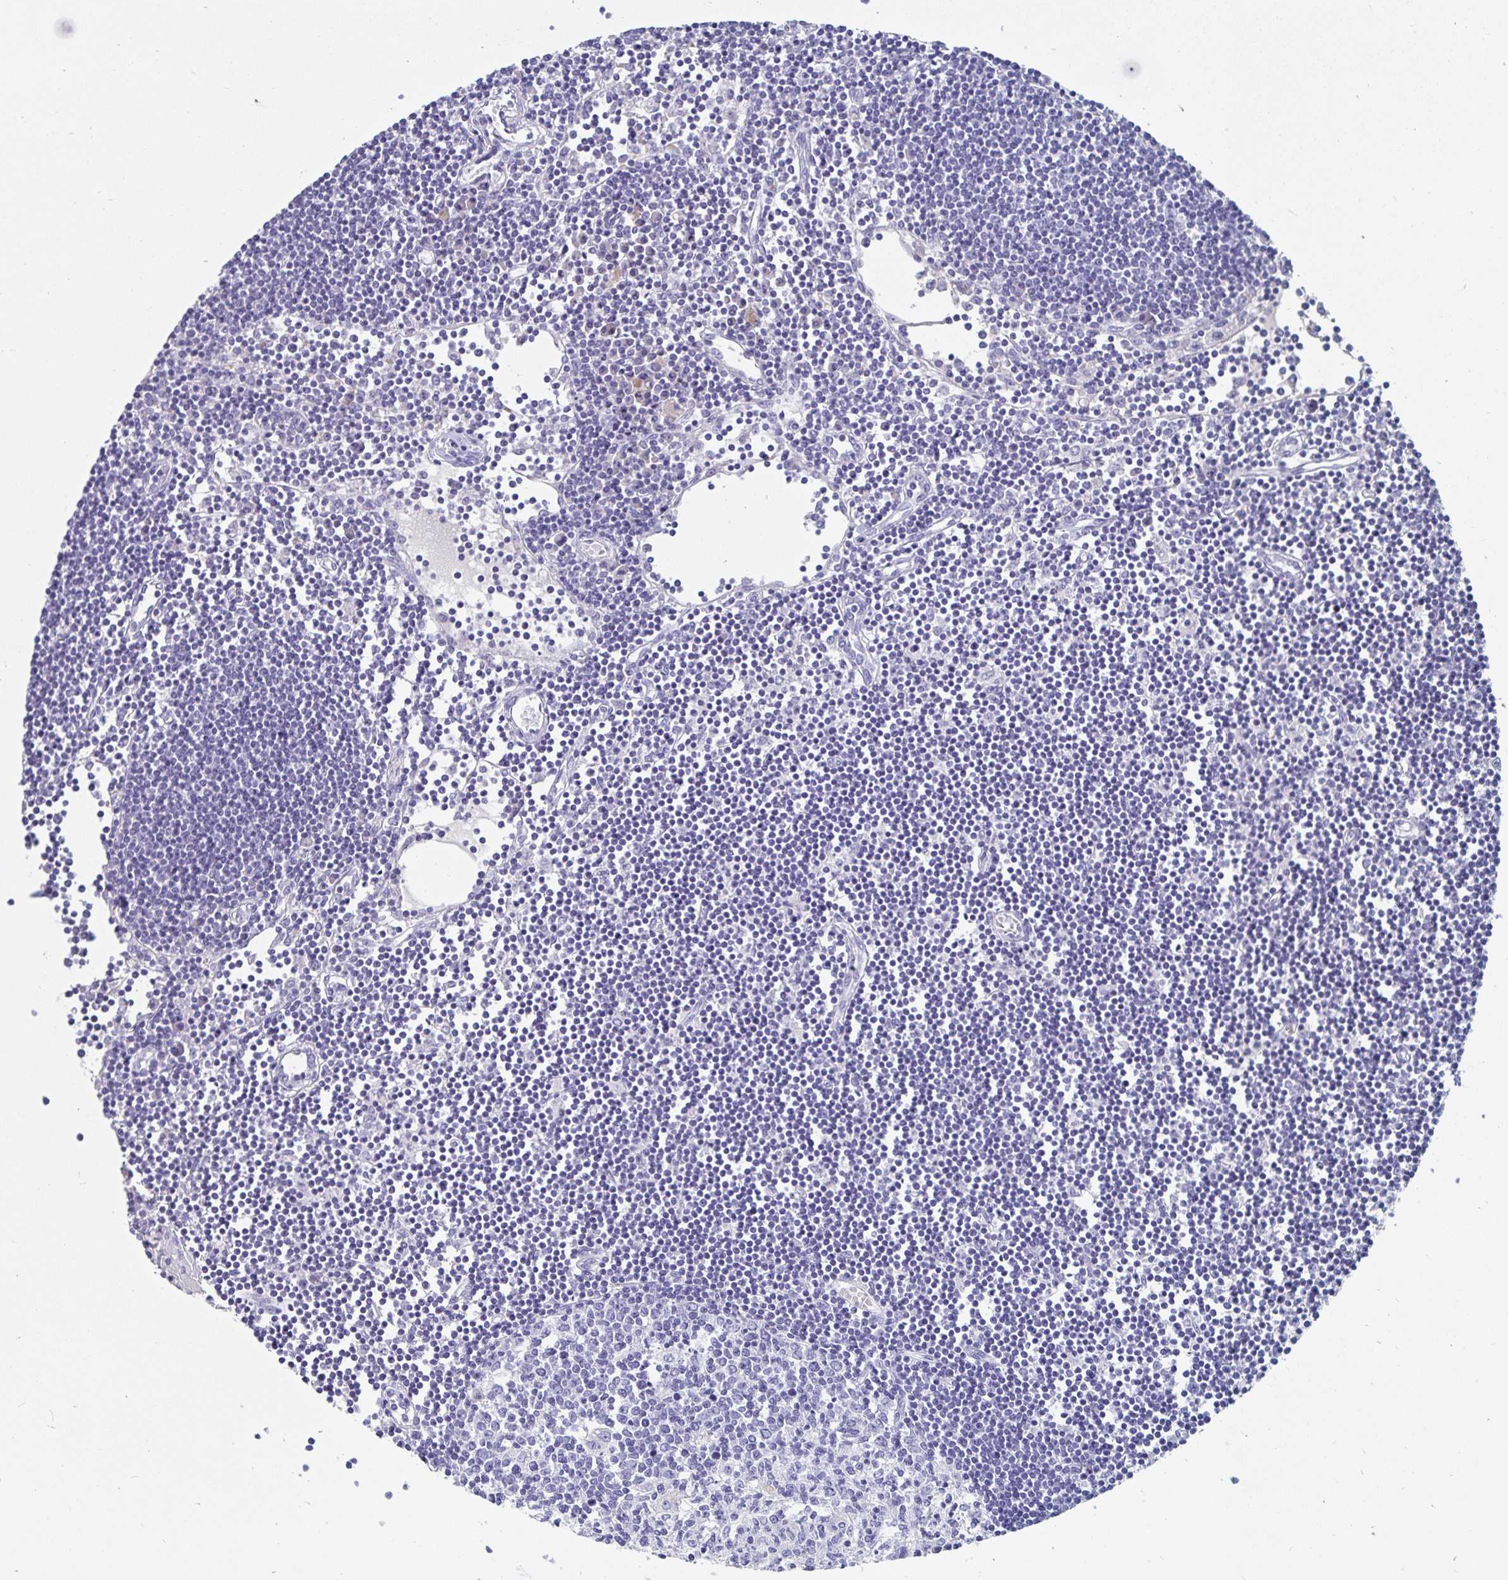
{"staining": {"intensity": "negative", "quantity": "none", "location": "none"}, "tissue": "lymph node", "cell_type": "Germinal center cells", "image_type": "normal", "snomed": [{"axis": "morphology", "description": "Normal tissue, NOS"}, {"axis": "topography", "description": "Lymph node"}], "caption": "The micrograph reveals no staining of germinal center cells in benign lymph node. The staining was performed using DAB to visualize the protein expression in brown, while the nuclei were stained in blue with hematoxylin (Magnification: 20x).", "gene": "CFAP69", "patient": {"sex": "female", "age": 65}}